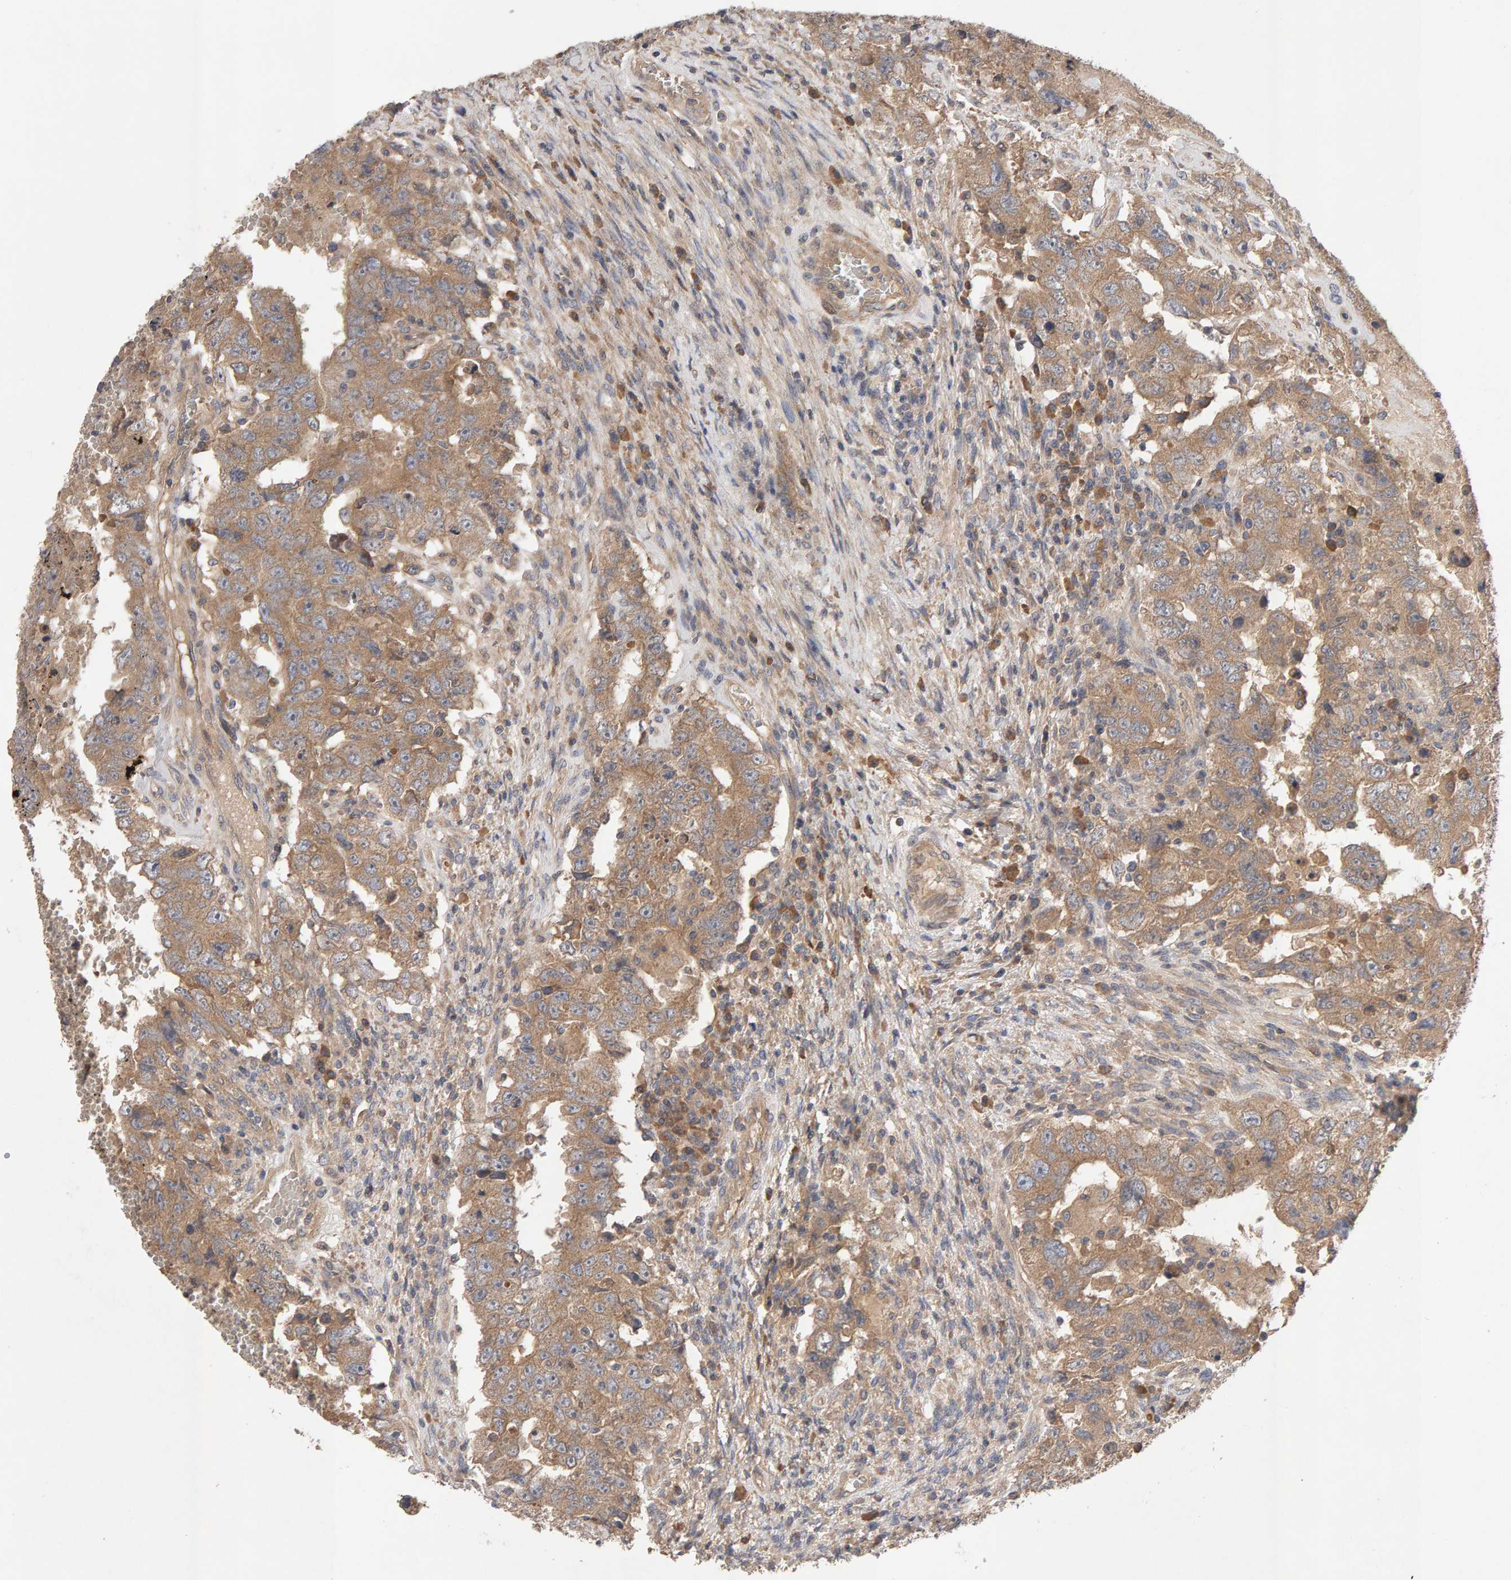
{"staining": {"intensity": "moderate", "quantity": ">75%", "location": "cytoplasmic/membranous"}, "tissue": "testis cancer", "cell_type": "Tumor cells", "image_type": "cancer", "snomed": [{"axis": "morphology", "description": "Carcinoma, Embryonal, NOS"}, {"axis": "topography", "description": "Testis"}], "caption": "Tumor cells show moderate cytoplasmic/membranous positivity in approximately >75% of cells in embryonal carcinoma (testis).", "gene": "RNF19A", "patient": {"sex": "male", "age": 26}}